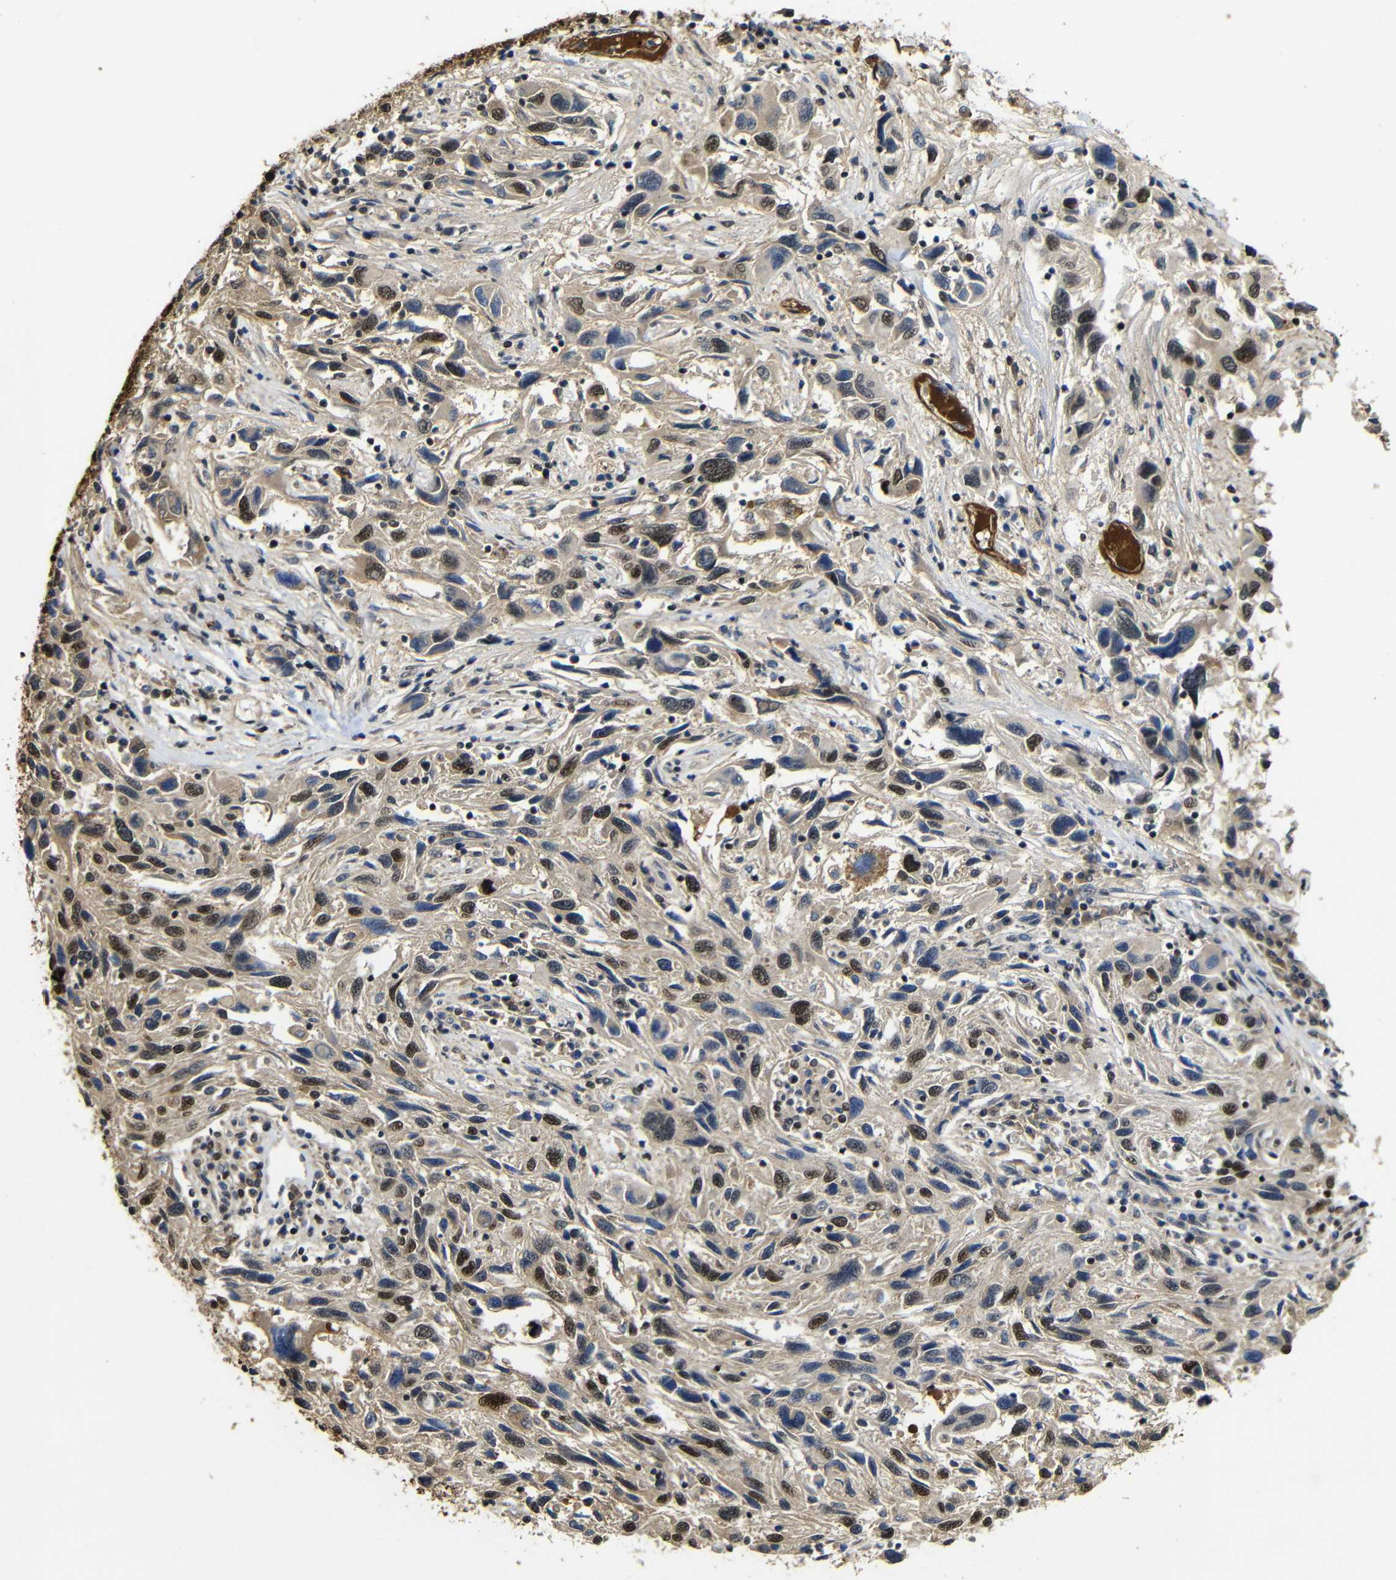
{"staining": {"intensity": "weak", "quantity": ">75%", "location": "cytoplasmic/membranous,nuclear"}, "tissue": "melanoma", "cell_type": "Tumor cells", "image_type": "cancer", "snomed": [{"axis": "morphology", "description": "Malignant melanoma, NOS"}, {"axis": "topography", "description": "Skin"}], "caption": "Immunohistochemical staining of human malignant melanoma displays weak cytoplasmic/membranous and nuclear protein expression in approximately >75% of tumor cells.", "gene": "MYC", "patient": {"sex": "male", "age": 53}}